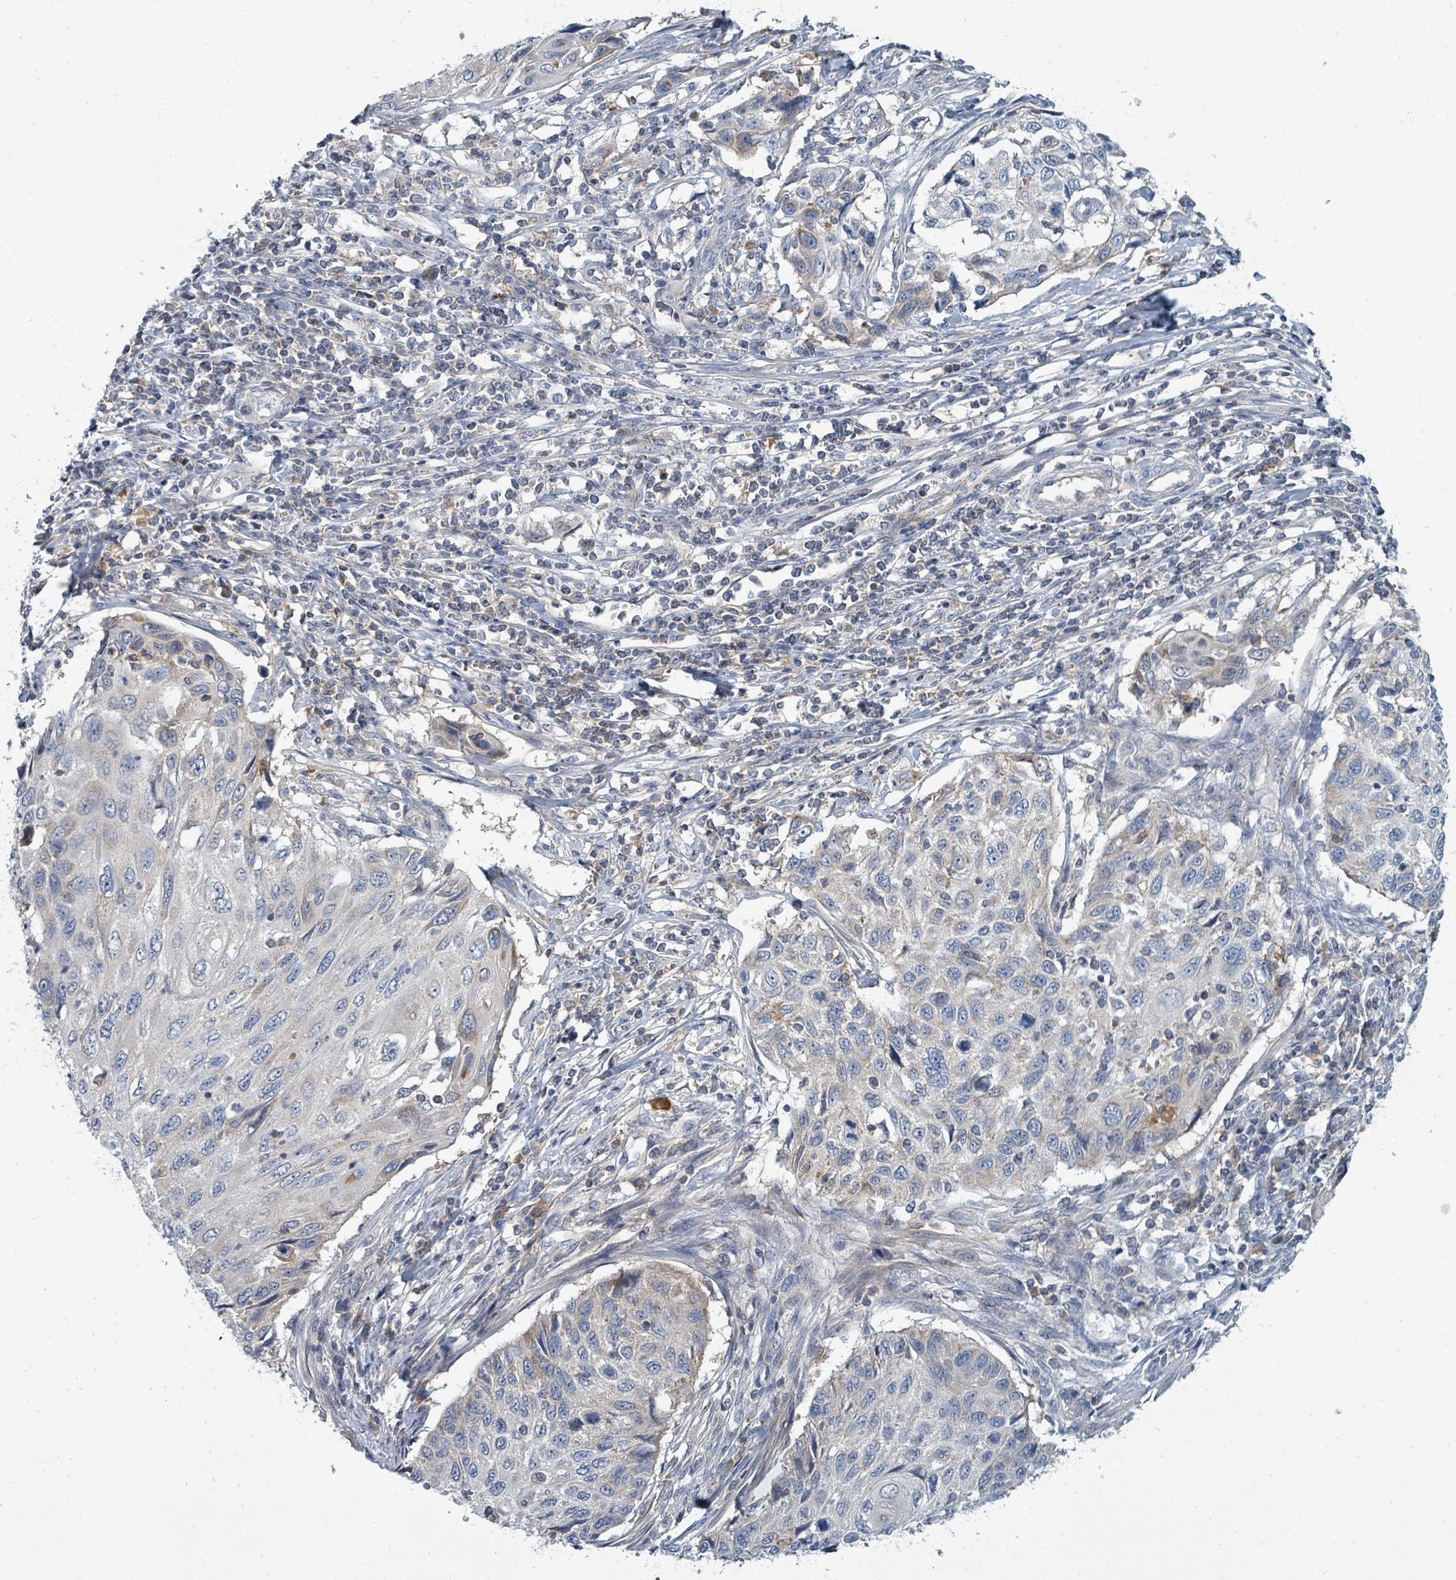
{"staining": {"intensity": "negative", "quantity": "none", "location": "none"}, "tissue": "cervical cancer", "cell_type": "Tumor cells", "image_type": "cancer", "snomed": [{"axis": "morphology", "description": "Squamous cell carcinoma, NOS"}, {"axis": "topography", "description": "Cervix"}], "caption": "The image demonstrates no staining of tumor cells in cervical cancer (squamous cell carcinoma).", "gene": "SLC25A23", "patient": {"sex": "female", "age": 70}}